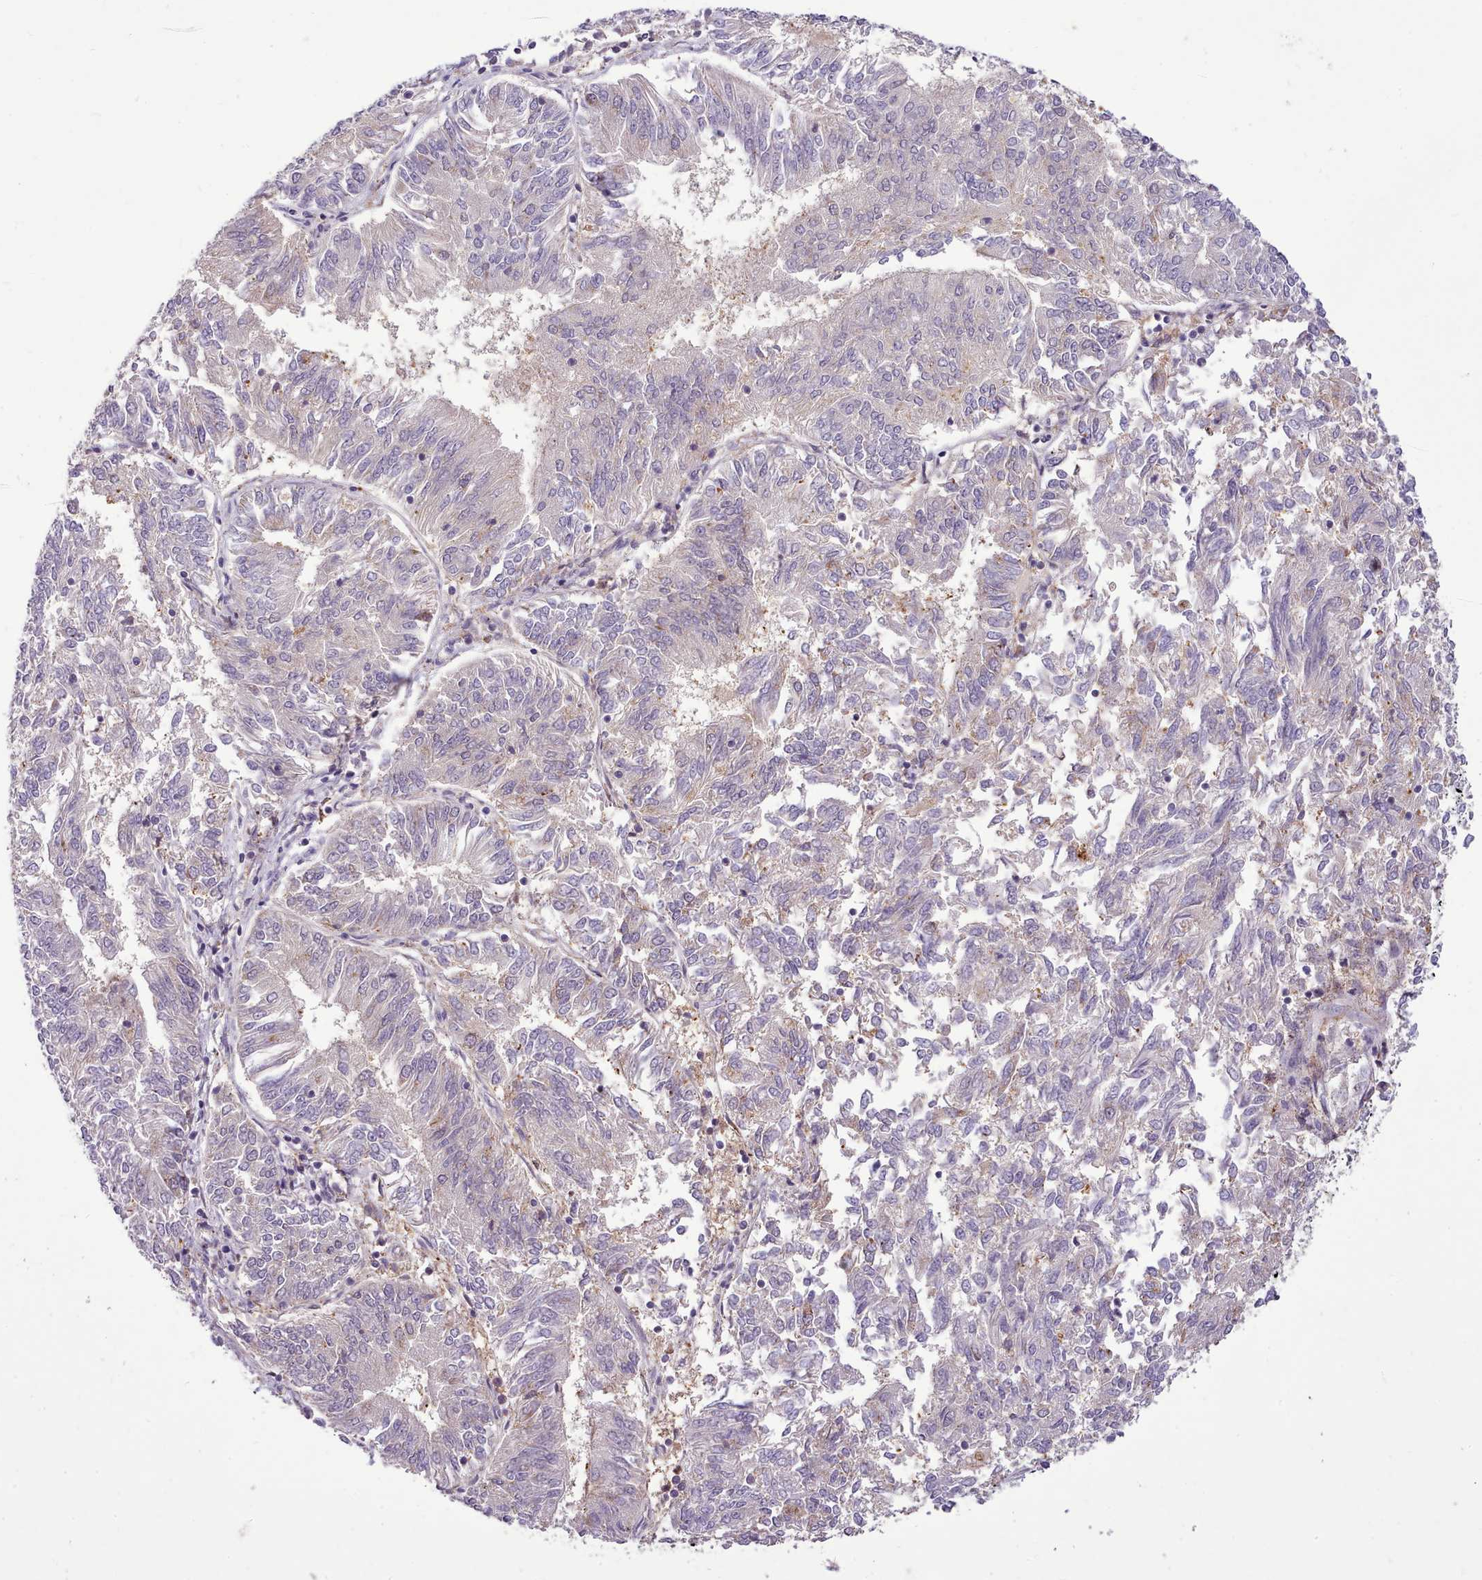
{"staining": {"intensity": "negative", "quantity": "none", "location": "none"}, "tissue": "endometrial cancer", "cell_type": "Tumor cells", "image_type": "cancer", "snomed": [{"axis": "morphology", "description": "Adenocarcinoma, NOS"}, {"axis": "topography", "description": "Endometrium"}], "caption": "This is a photomicrograph of immunohistochemistry staining of endometrial cancer (adenocarcinoma), which shows no positivity in tumor cells.", "gene": "FAM83E", "patient": {"sex": "female", "age": 58}}